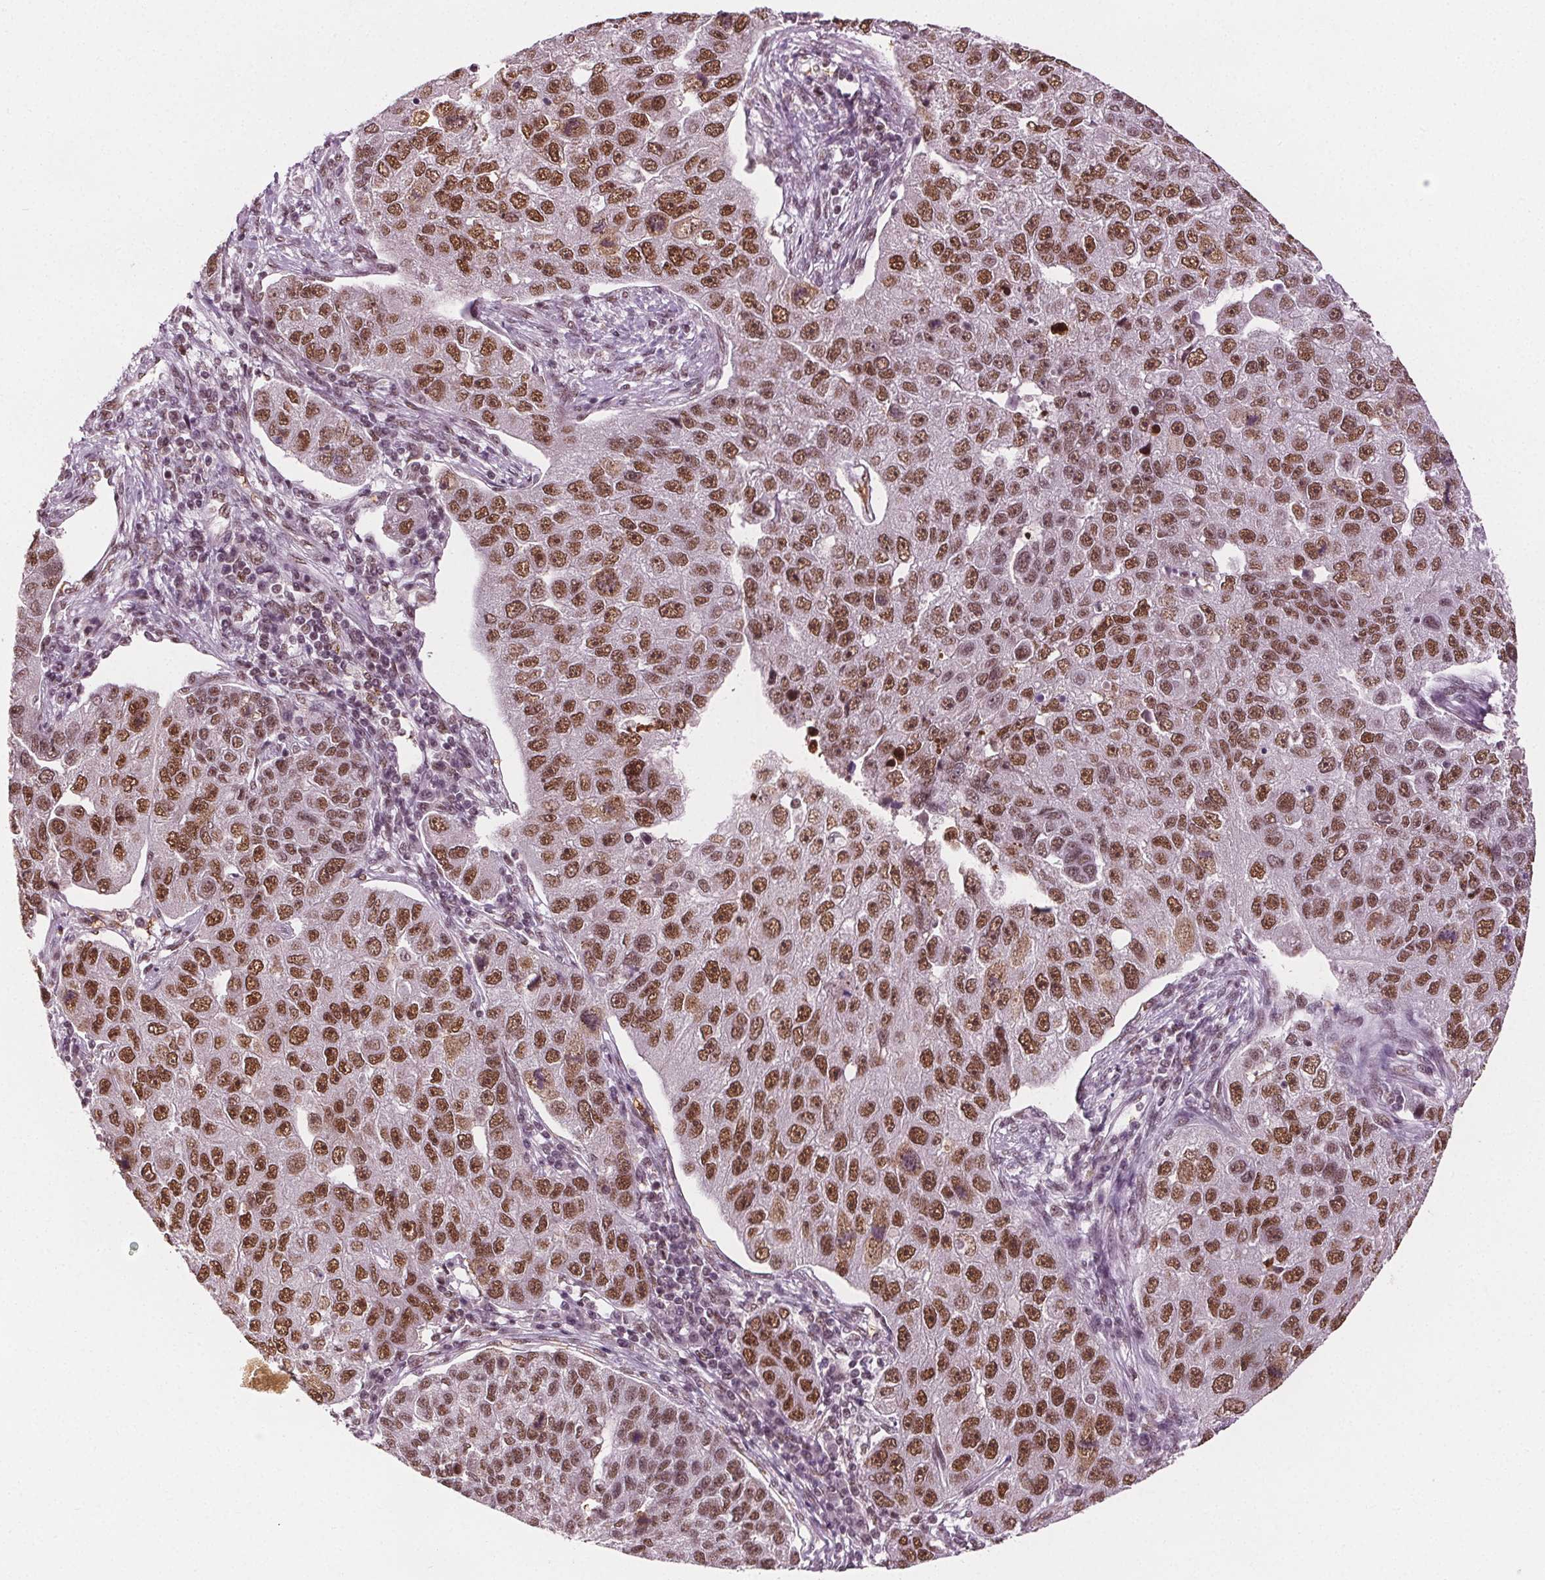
{"staining": {"intensity": "moderate", "quantity": ">75%", "location": "nuclear"}, "tissue": "pancreatic cancer", "cell_type": "Tumor cells", "image_type": "cancer", "snomed": [{"axis": "morphology", "description": "Adenocarcinoma, NOS"}, {"axis": "topography", "description": "Pancreas"}], "caption": "High-power microscopy captured an immunohistochemistry photomicrograph of pancreatic cancer, revealing moderate nuclear expression in approximately >75% of tumor cells.", "gene": "IWS1", "patient": {"sex": "female", "age": 61}}